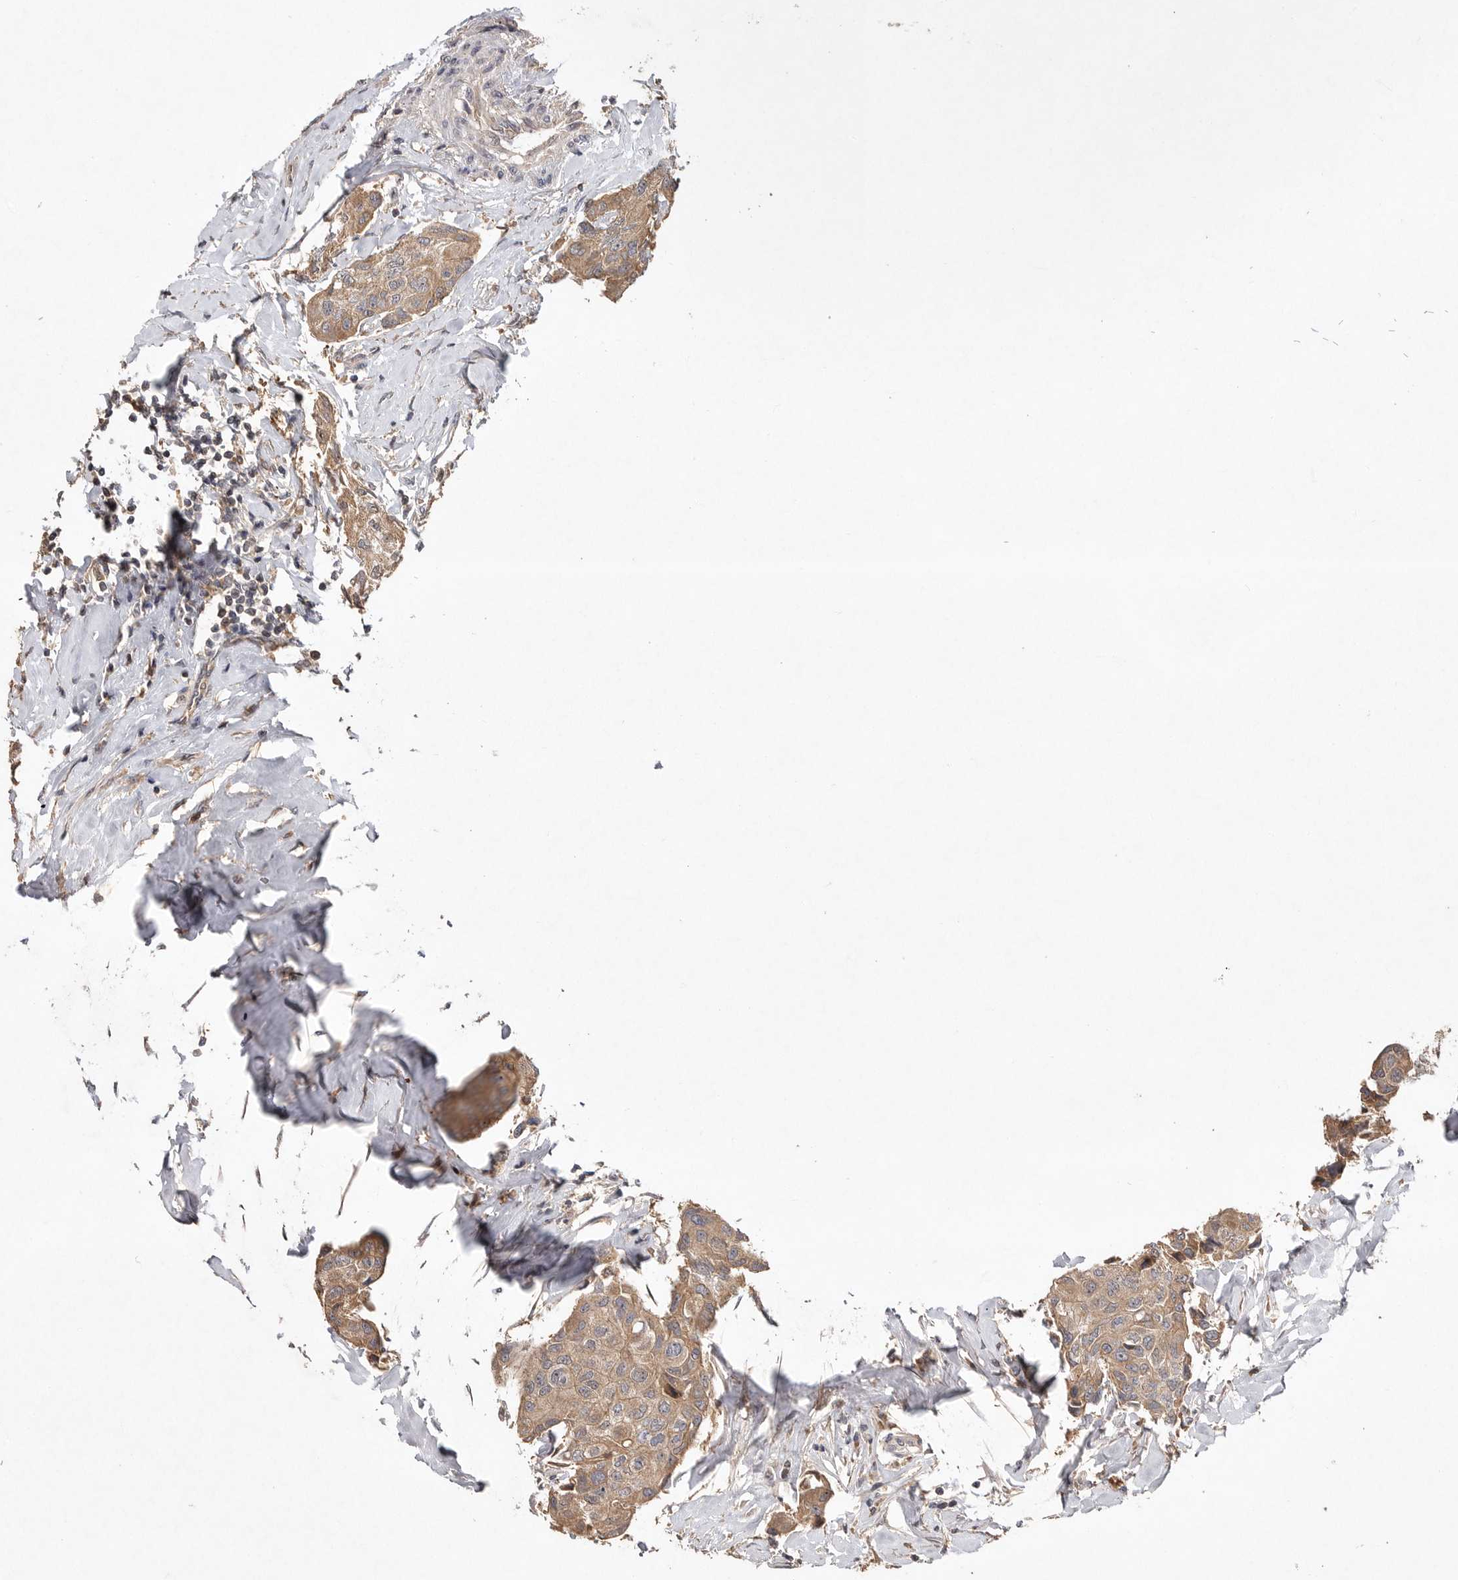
{"staining": {"intensity": "weak", "quantity": ">75%", "location": "cytoplasmic/membranous"}, "tissue": "breast cancer", "cell_type": "Tumor cells", "image_type": "cancer", "snomed": [{"axis": "morphology", "description": "Duct carcinoma"}, {"axis": "topography", "description": "Breast"}], "caption": "Tumor cells demonstrate low levels of weak cytoplasmic/membranous positivity in about >75% of cells in breast cancer (invasive ductal carcinoma).", "gene": "VN1R4", "patient": {"sex": "female", "age": 80}}